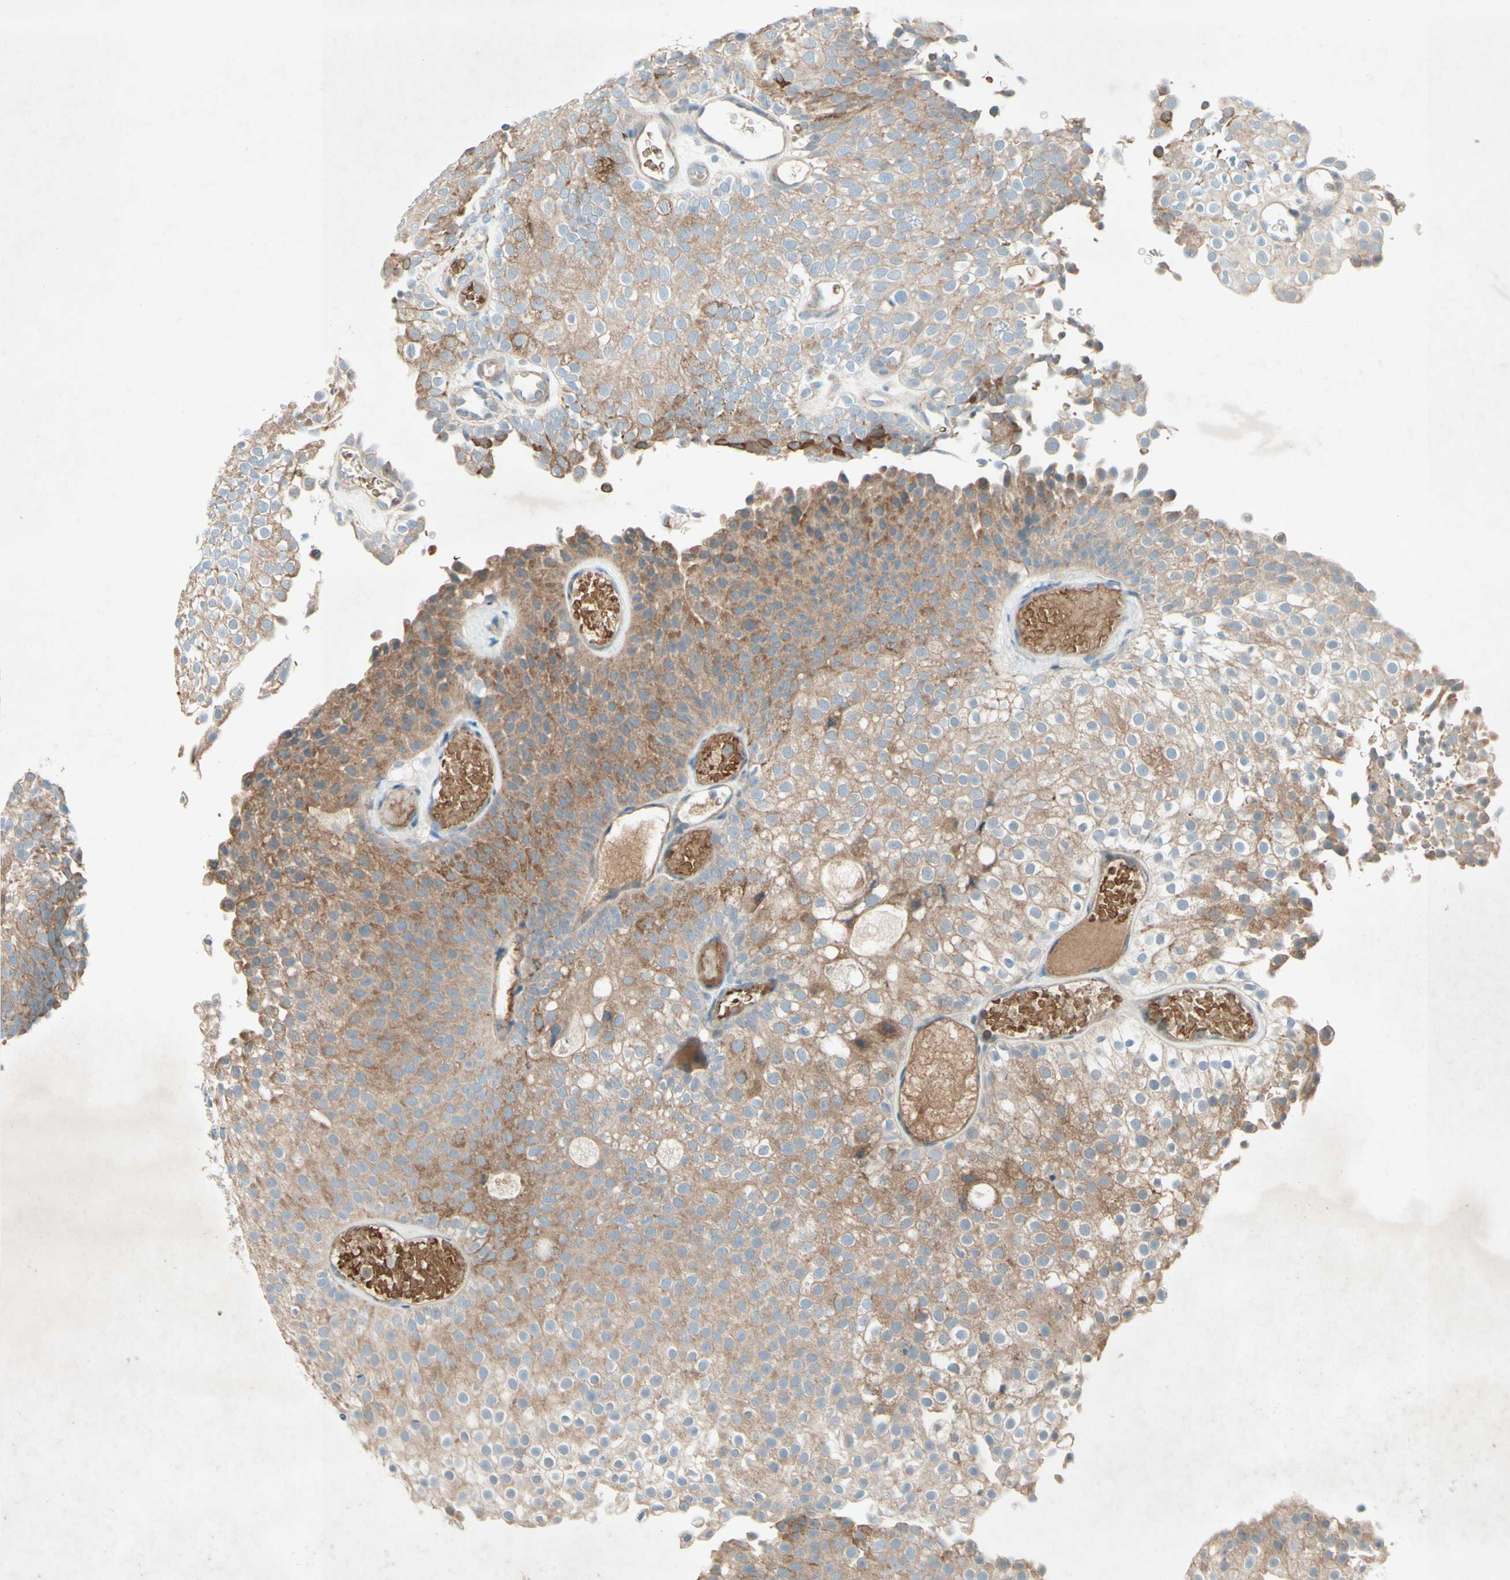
{"staining": {"intensity": "weak", "quantity": ">75%", "location": "cytoplasmic/membranous"}, "tissue": "urothelial cancer", "cell_type": "Tumor cells", "image_type": "cancer", "snomed": [{"axis": "morphology", "description": "Urothelial carcinoma, Low grade"}, {"axis": "topography", "description": "Urinary bladder"}], "caption": "Urothelial cancer stained for a protein (brown) reveals weak cytoplasmic/membranous positive staining in approximately >75% of tumor cells.", "gene": "IL2", "patient": {"sex": "male", "age": 78}}